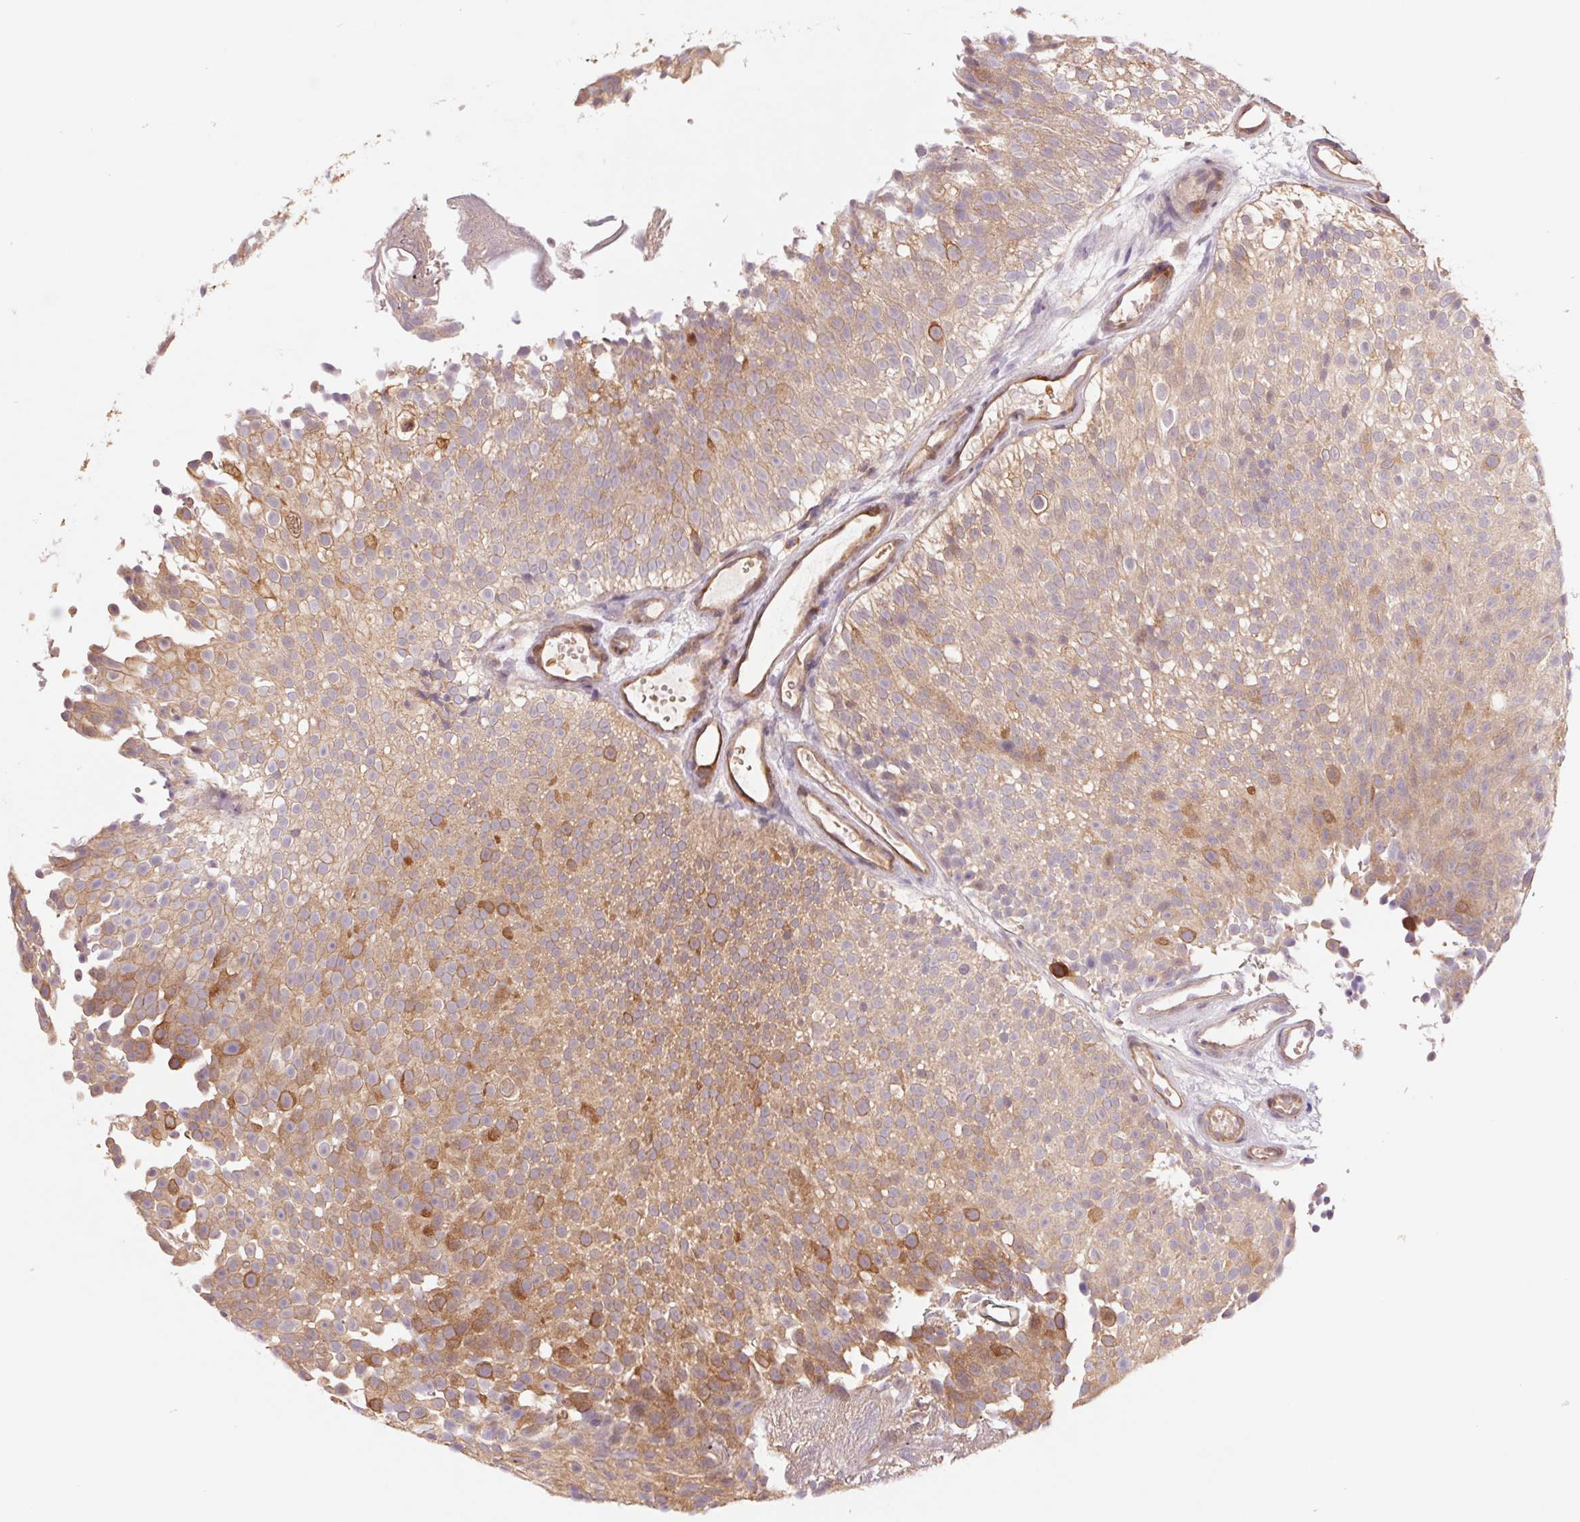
{"staining": {"intensity": "moderate", "quantity": "25%-75%", "location": "cytoplasmic/membranous"}, "tissue": "urothelial cancer", "cell_type": "Tumor cells", "image_type": "cancer", "snomed": [{"axis": "morphology", "description": "Urothelial carcinoma, Low grade"}, {"axis": "topography", "description": "Urinary bladder"}], "caption": "A photomicrograph of human urothelial carcinoma (low-grade) stained for a protein displays moderate cytoplasmic/membranous brown staining in tumor cells. (brown staining indicates protein expression, while blue staining denotes nuclei).", "gene": "RRM1", "patient": {"sex": "male", "age": 78}}